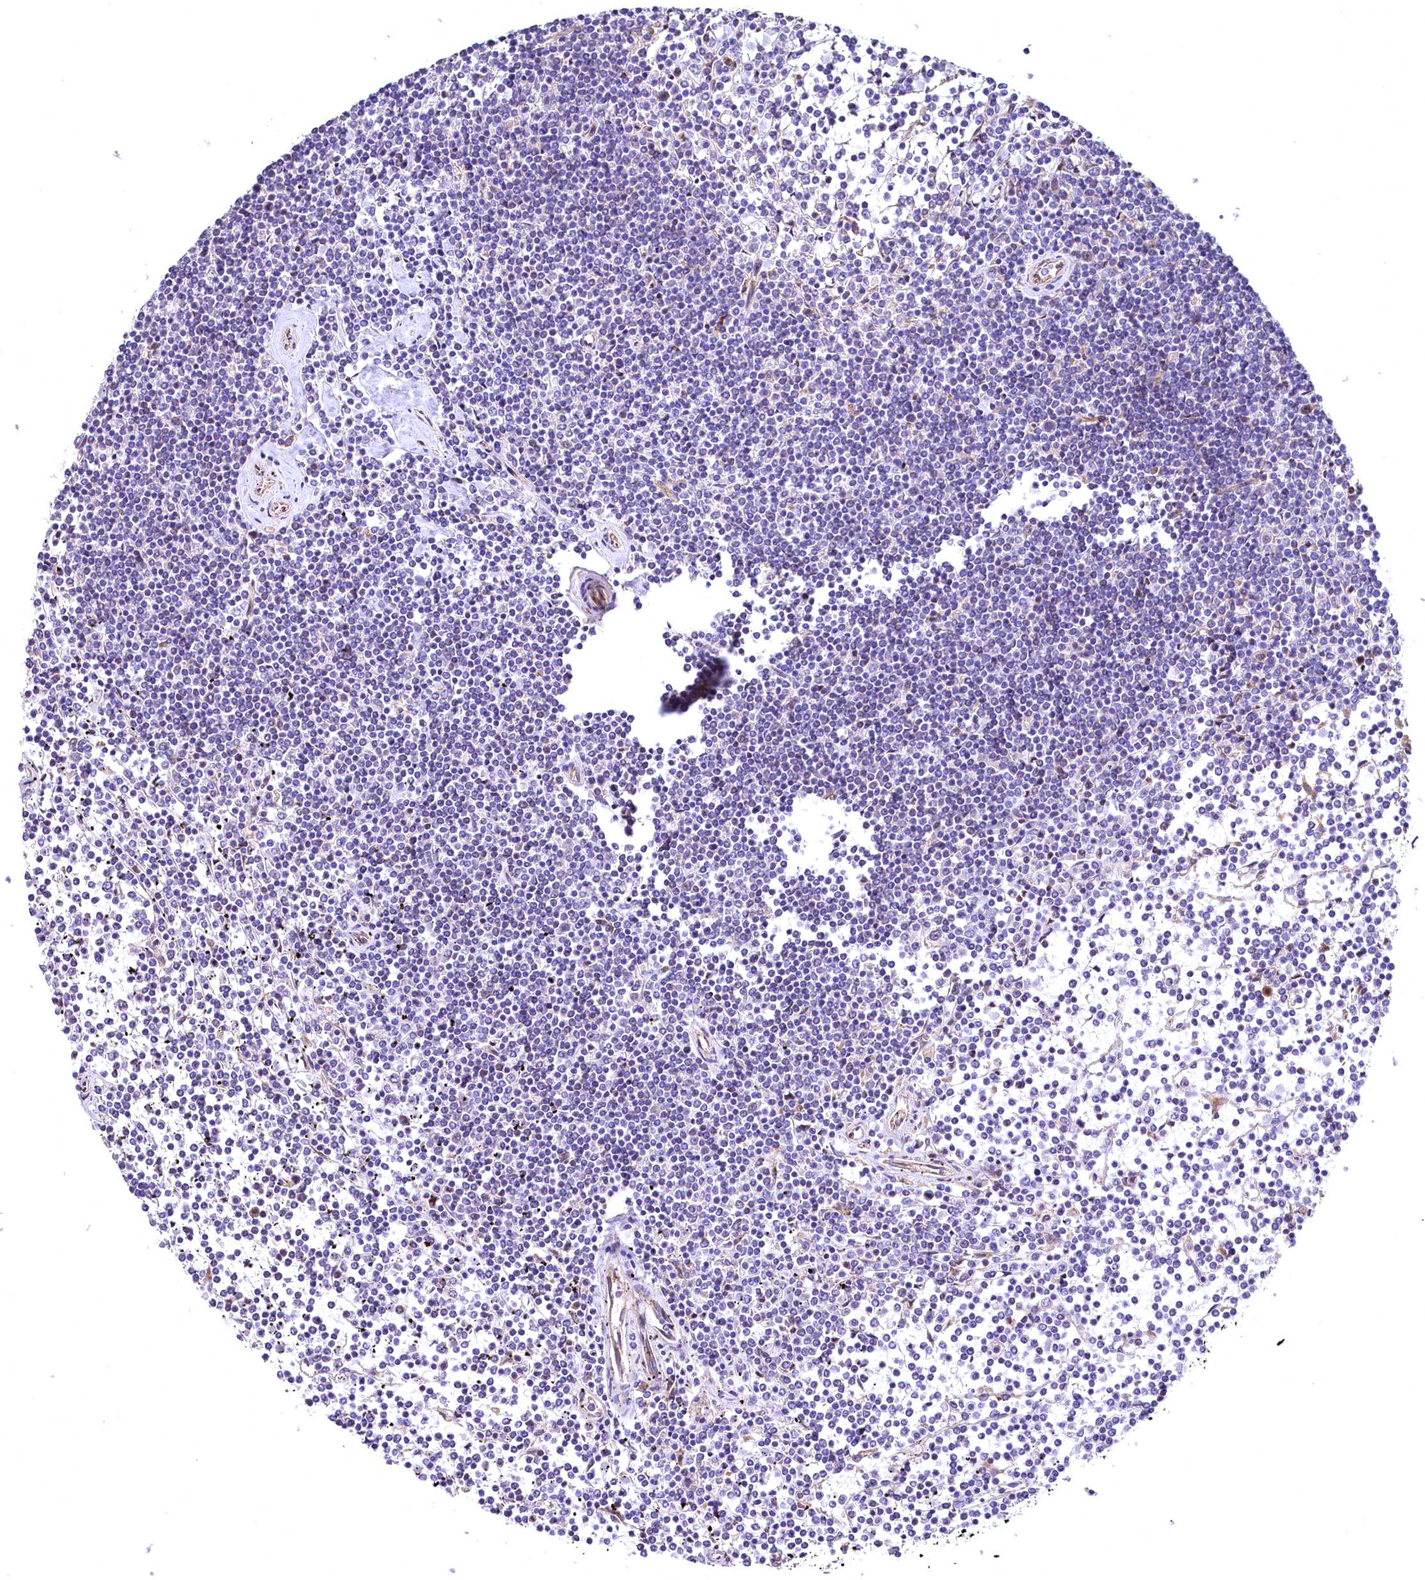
{"staining": {"intensity": "negative", "quantity": "none", "location": "none"}, "tissue": "lymphoma", "cell_type": "Tumor cells", "image_type": "cancer", "snomed": [{"axis": "morphology", "description": "Malignant lymphoma, non-Hodgkin's type, Low grade"}, {"axis": "topography", "description": "Spleen"}], "caption": "A high-resolution micrograph shows immunohistochemistry (IHC) staining of malignant lymphoma, non-Hodgkin's type (low-grade), which reveals no significant staining in tumor cells. Brightfield microscopy of immunohistochemistry (IHC) stained with DAB (3,3'-diaminobenzidine) (brown) and hematoxylin (blue), captured at high magnification.", "gene": "WNT8A", "patient": {"sex": "female", "age": 19}}